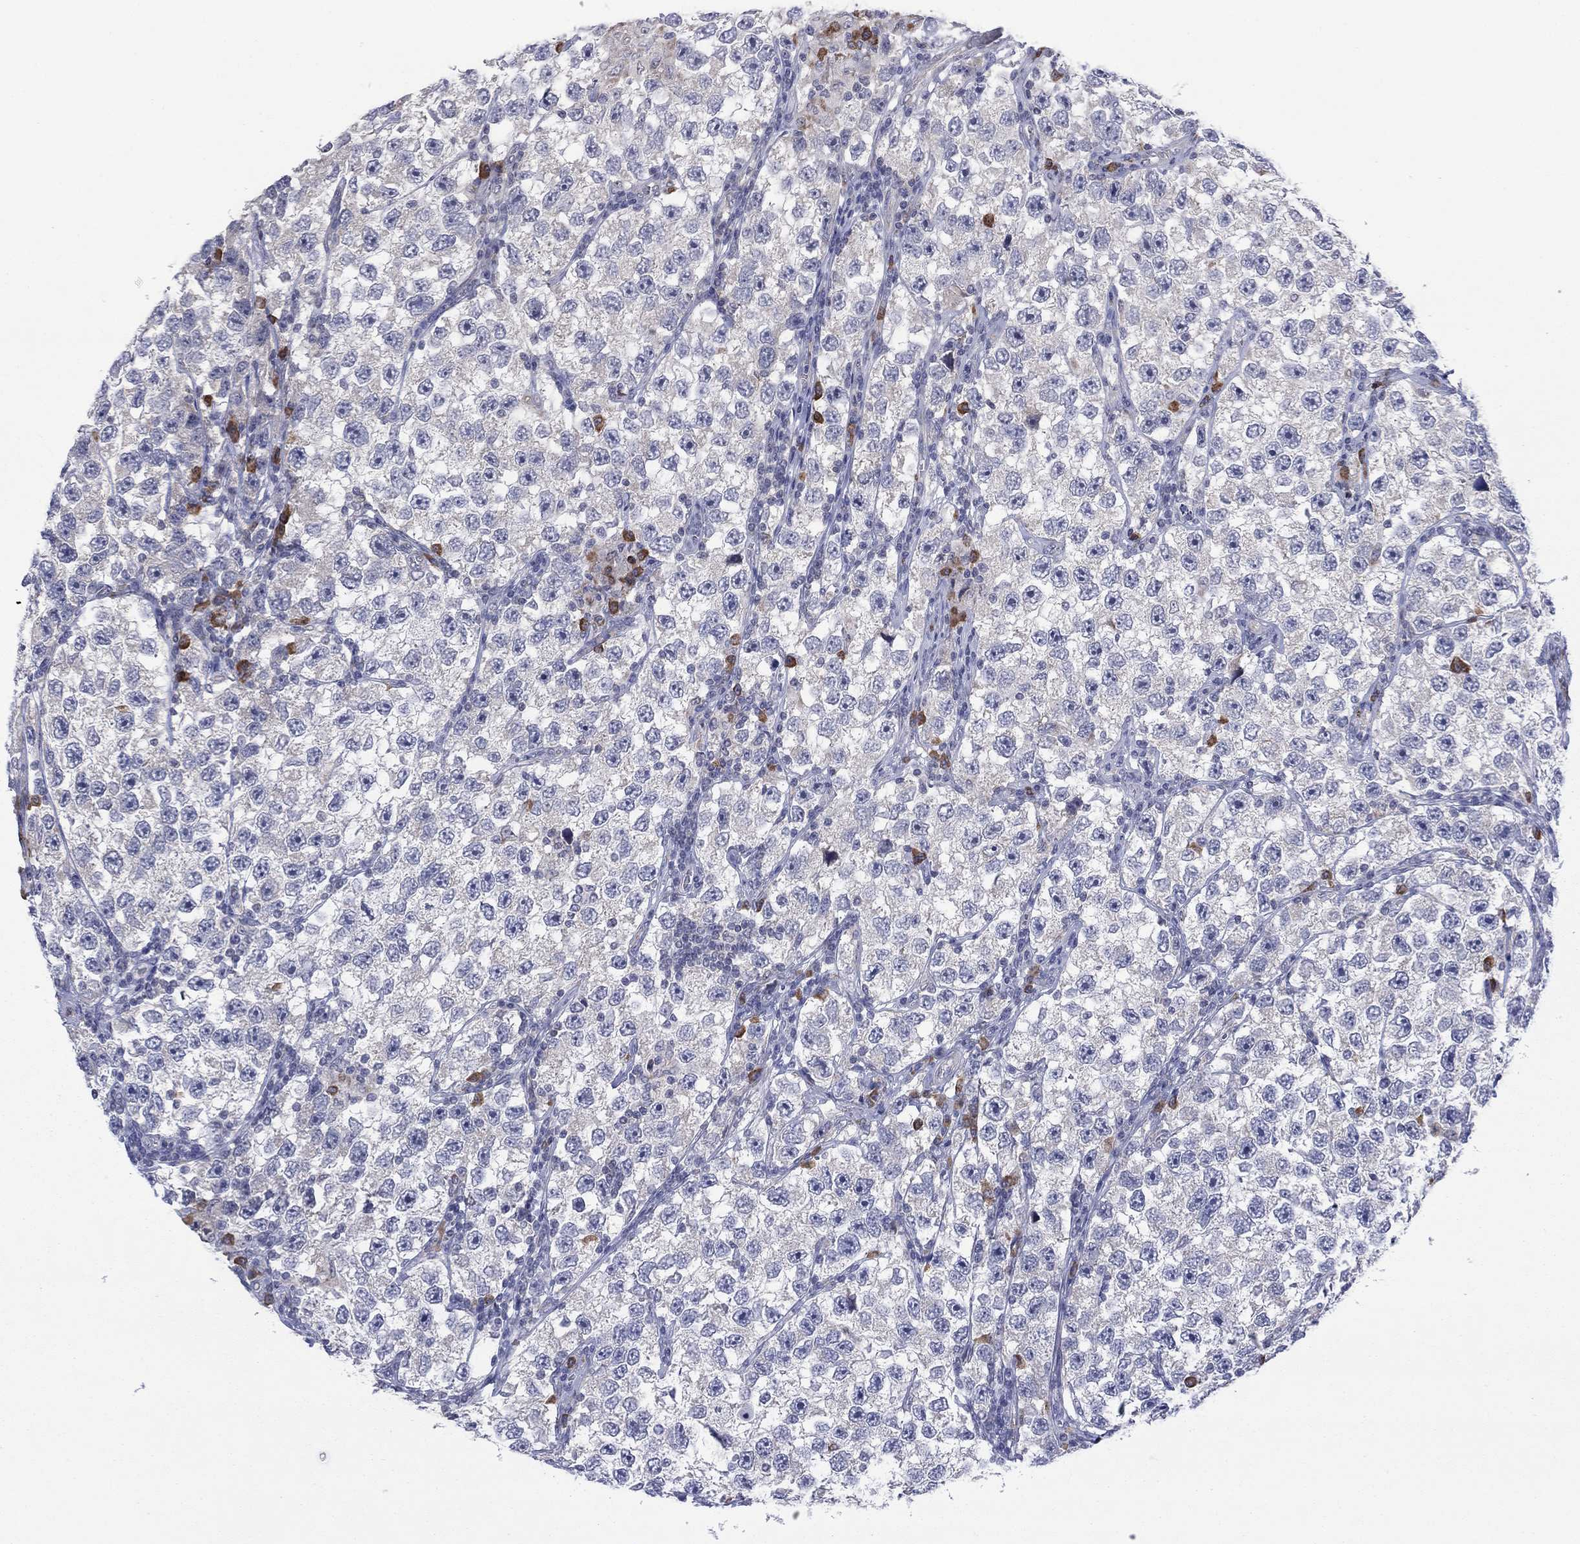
{"staining": {"intensity": "negative", "quantity": "none", "location": "none"}, "tissue": "testis cancer", "cell_type": "Tumor cells", "image_type": "cancer", "snomed": [{"axis": "morphology", "description": "Seminoma, NOS"}, {"axis": "topography", "description": "Testis"}], "caption": "High magnification brightfield microscopy of testis cancer stained with DAB (brown) and counterstained with hematoxylin (blue): tumor cells show no significant positivity. (DAB immunohistochemistry (IHC), high magnification).", "gene": "MTRFR", "patient": {"sex": "male", "age": 26}}